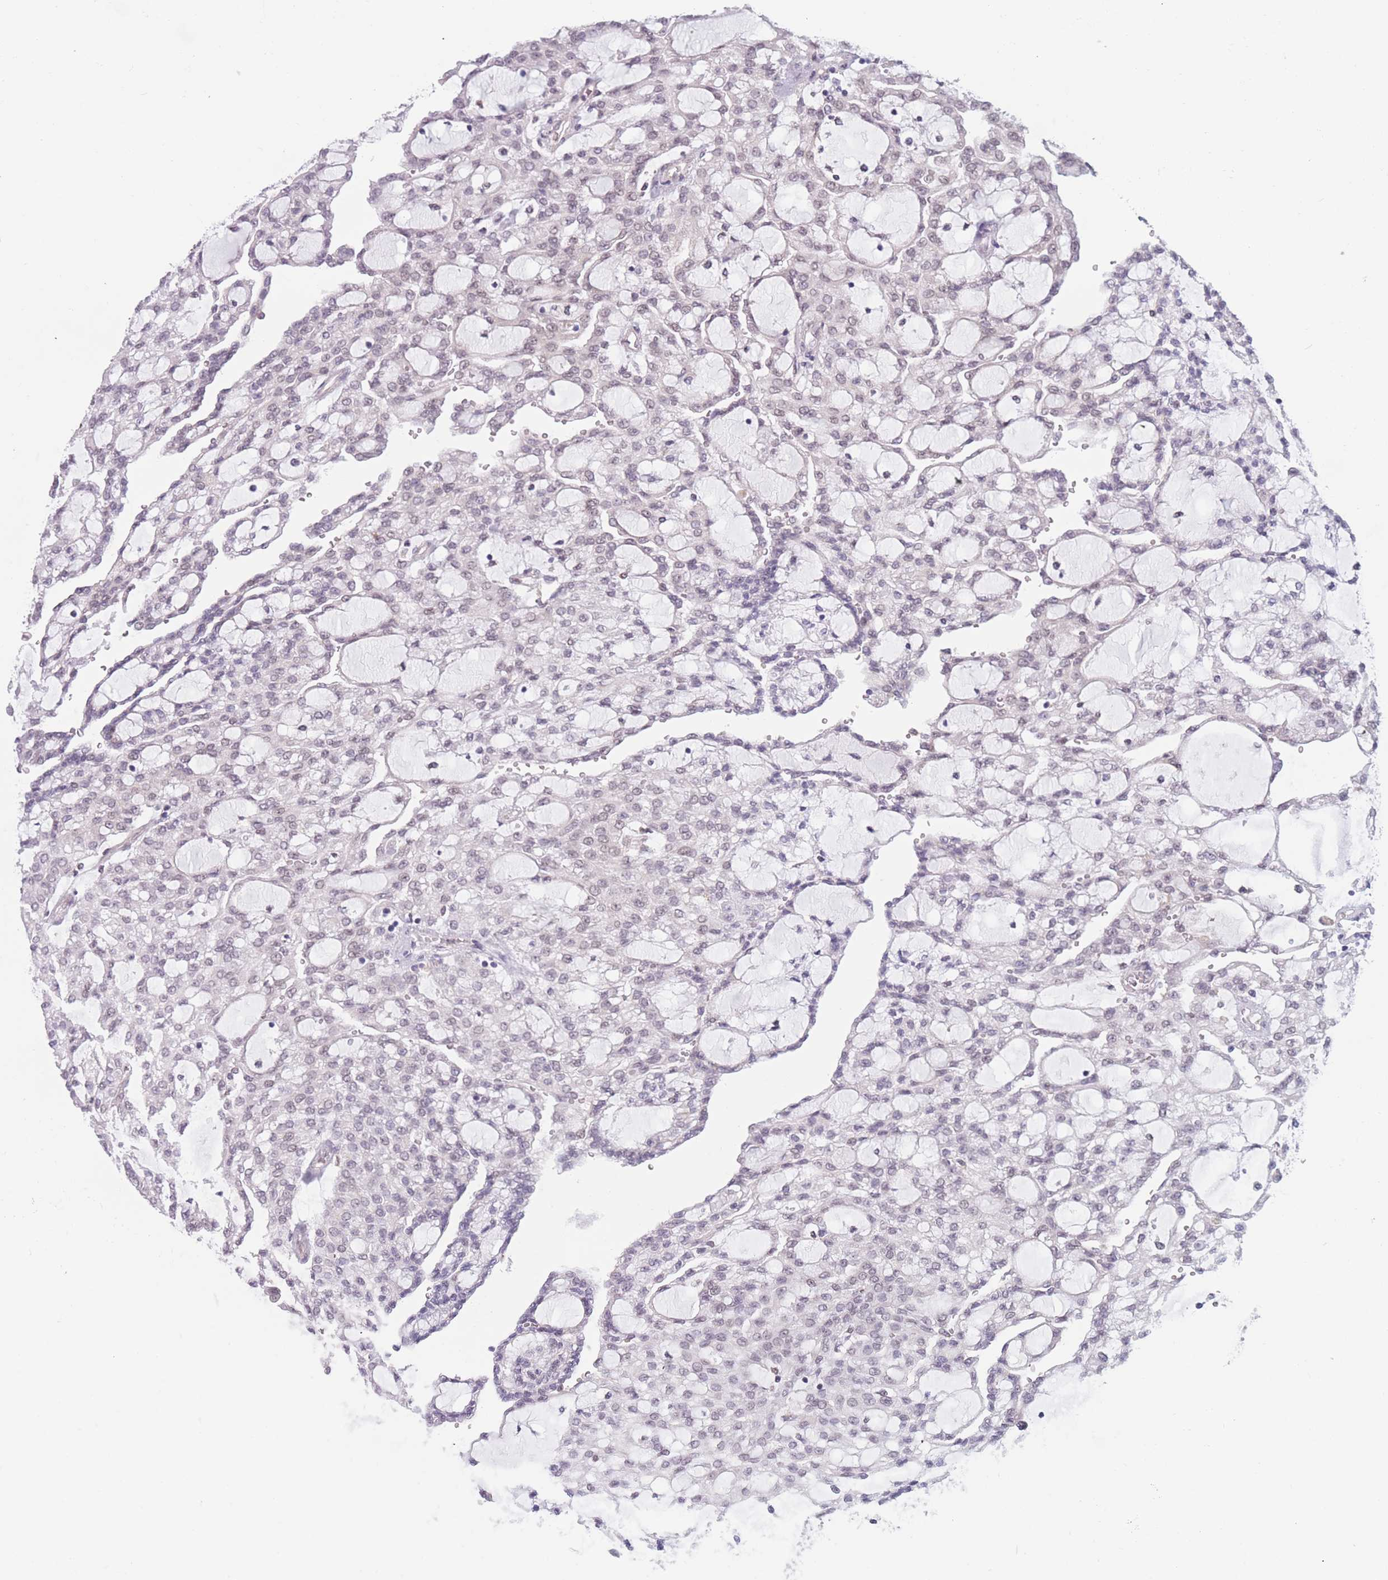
{"staining": {"intensity": "negative", "quantity": "none", "location": "none"}, "tissue": "renal cancer", "cell_type": "Tumor cells", "image_type": "cancer", "snomed": [{"axis": "morphology", "description": "Adenocarcinoma, NOS"}, {"axis": "topography", "description": "Kidney"}], "caption": "Tumor cells show no significant staining in renal cancer (adenocarcinoma). (DAB IHC, high magnification).", "gene": "PODXL", "patient": {"sex": "male", "age": 63}}